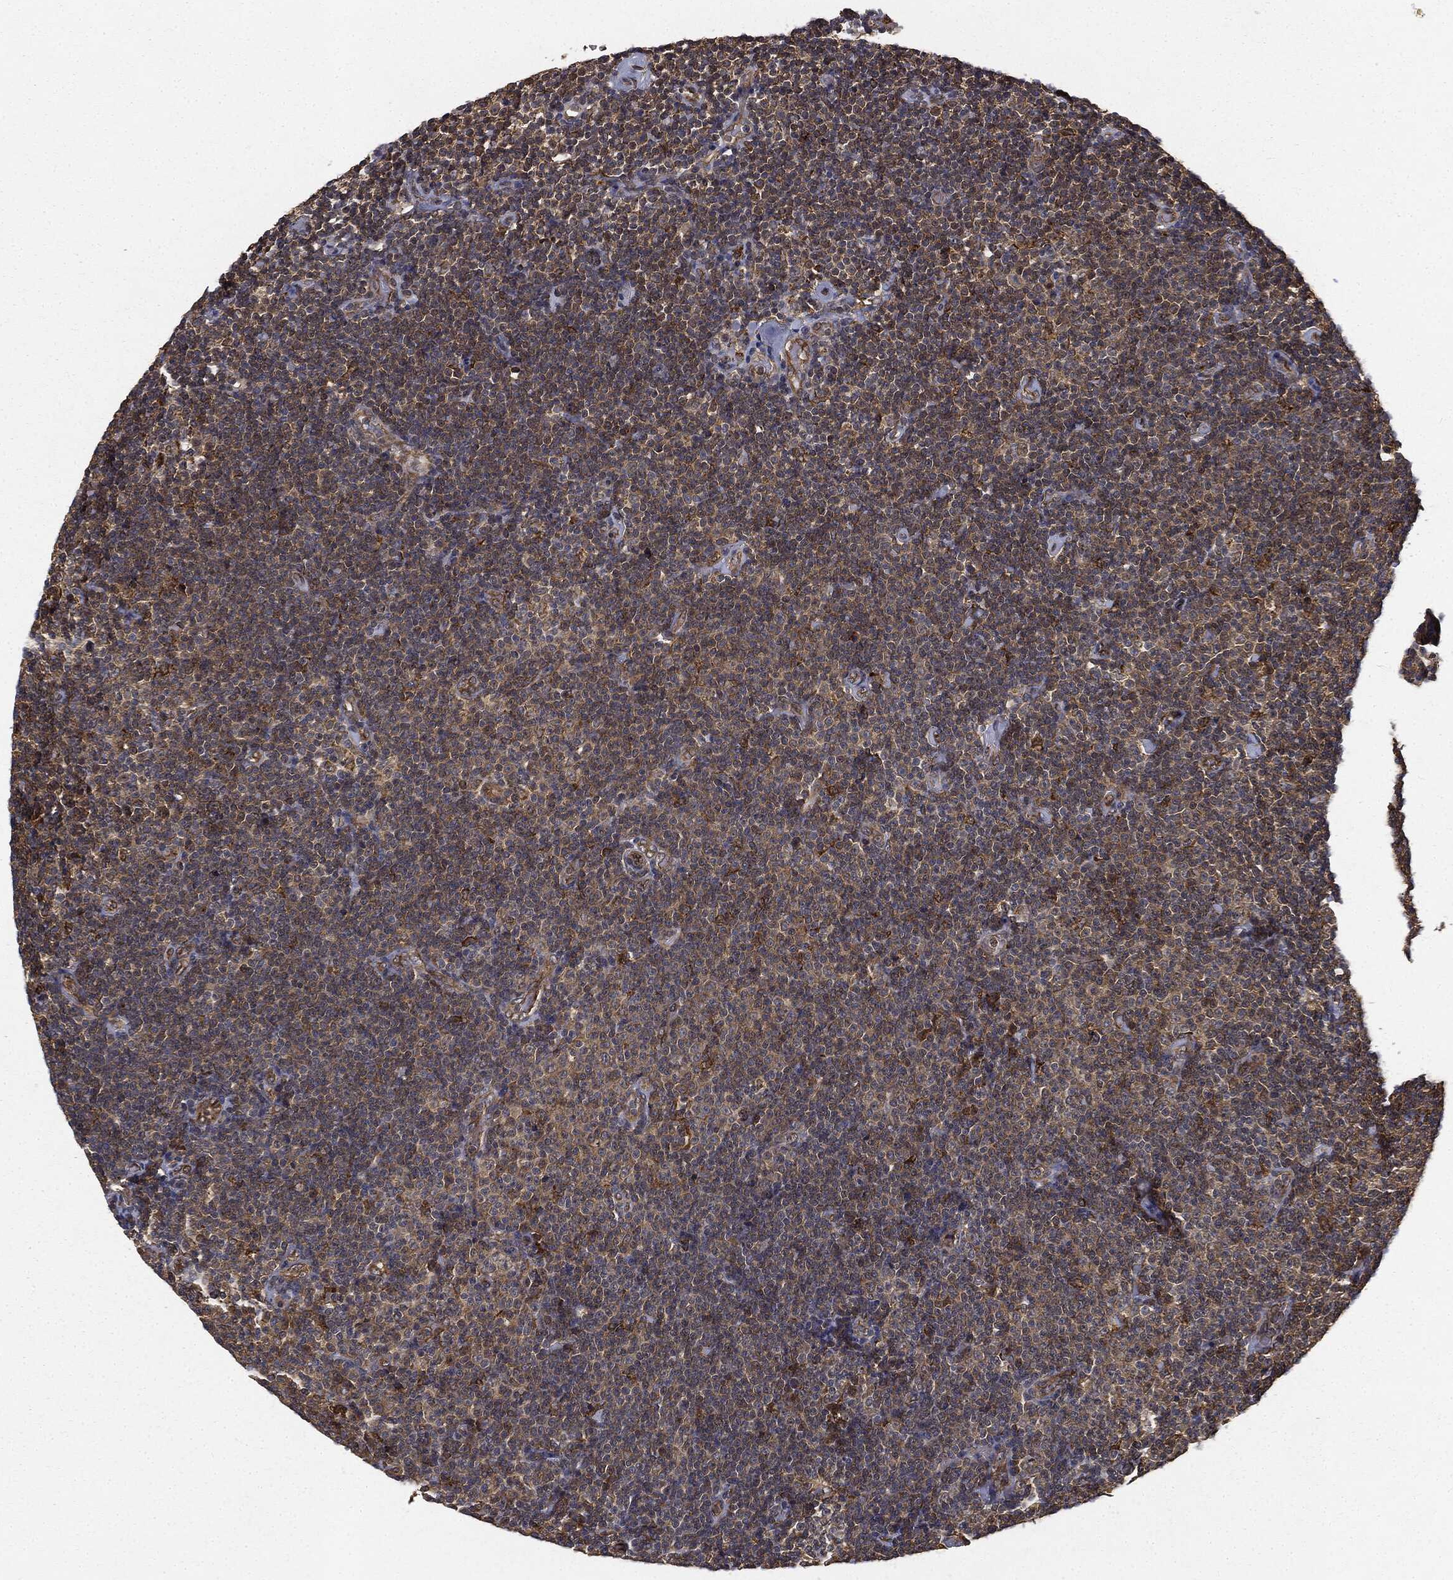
{"staining": {"intensity": "moderate", "quantity": "<25%", "location": "cytoplasmic/membranous"}, "tissue": "lymphoma", "cell_type": "Tumor cells", "image_type": "cancer", "snomed": [{"axis": "morphology", "description": "Malignant lymphoma, non-Hodgkin's type, Low grade"}, {"axis": "topography", "description": "Lymph node"}], "caption": "A low amount of moderate cytoplasmic/membranous positivity is present in approximately <25% of tumor cells in malignant lymphoma, non-Hodgkin's type (low-grade) tissue. Nuclei are stained in blue.", "gene": "MIER2", "patient": {"sex": "male", "age": 81}}